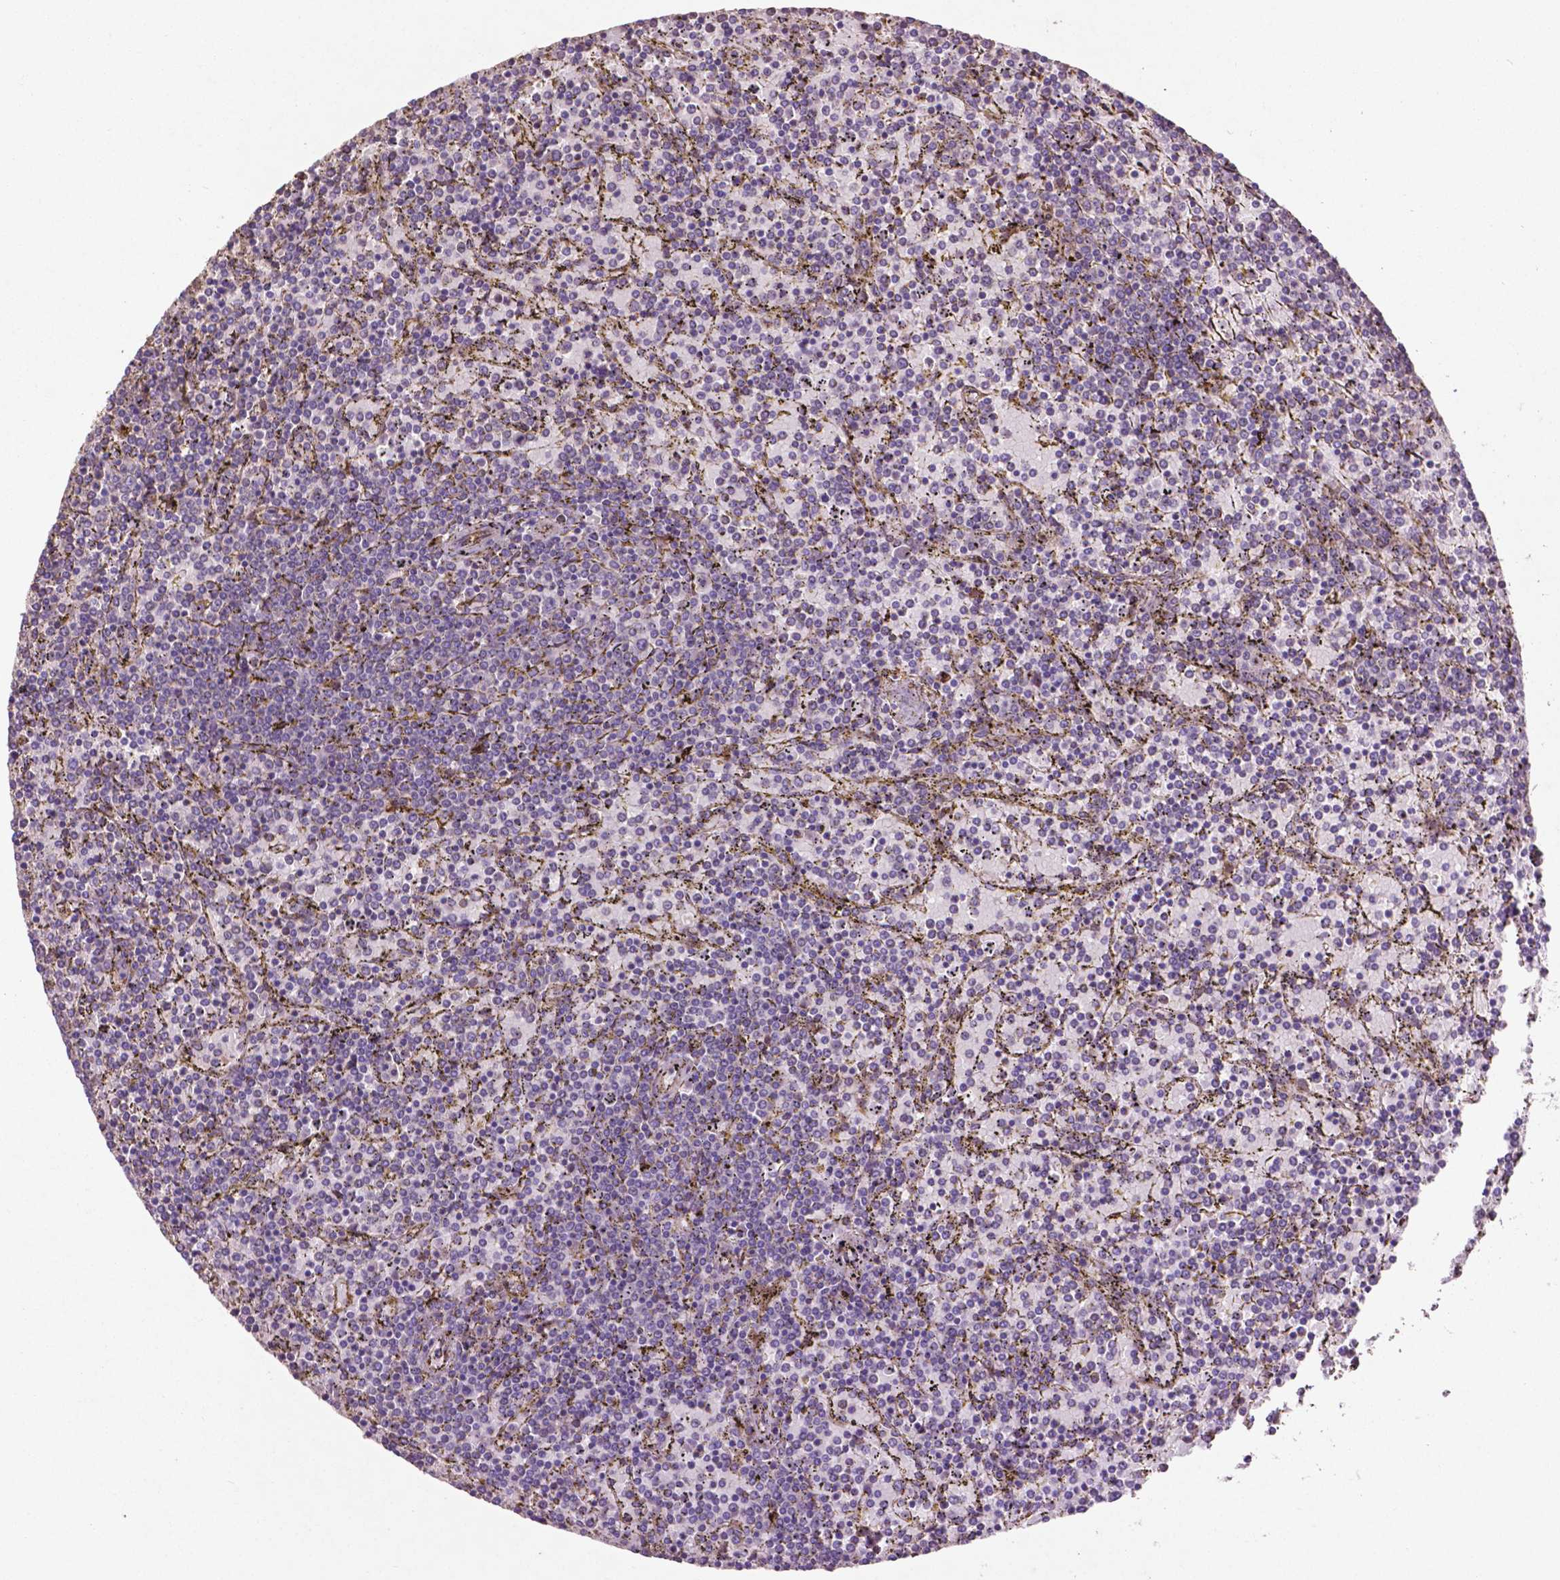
{"staining": {"intensity": "negative", "quantity": "none", "location": "none"}, "tissue": "lymphoma", "cell_type": "Tumor cells", "image_type": "cancer", "snomed": [{"axis": "morphology", "description": "Malignant lymphoma, non-Hodgkin's type, Low grade"}, {"axis": "topography", "description": "Spleen"}], "caption": "IHC histopathology image of low-grade malignant lymphoma, non-Hodgkin's type stained for a protein (brown), which demonstrates no positivity in tumor cells.", "gene": "MBTPS1", "patient": {"sex": "female", "age": 77}}